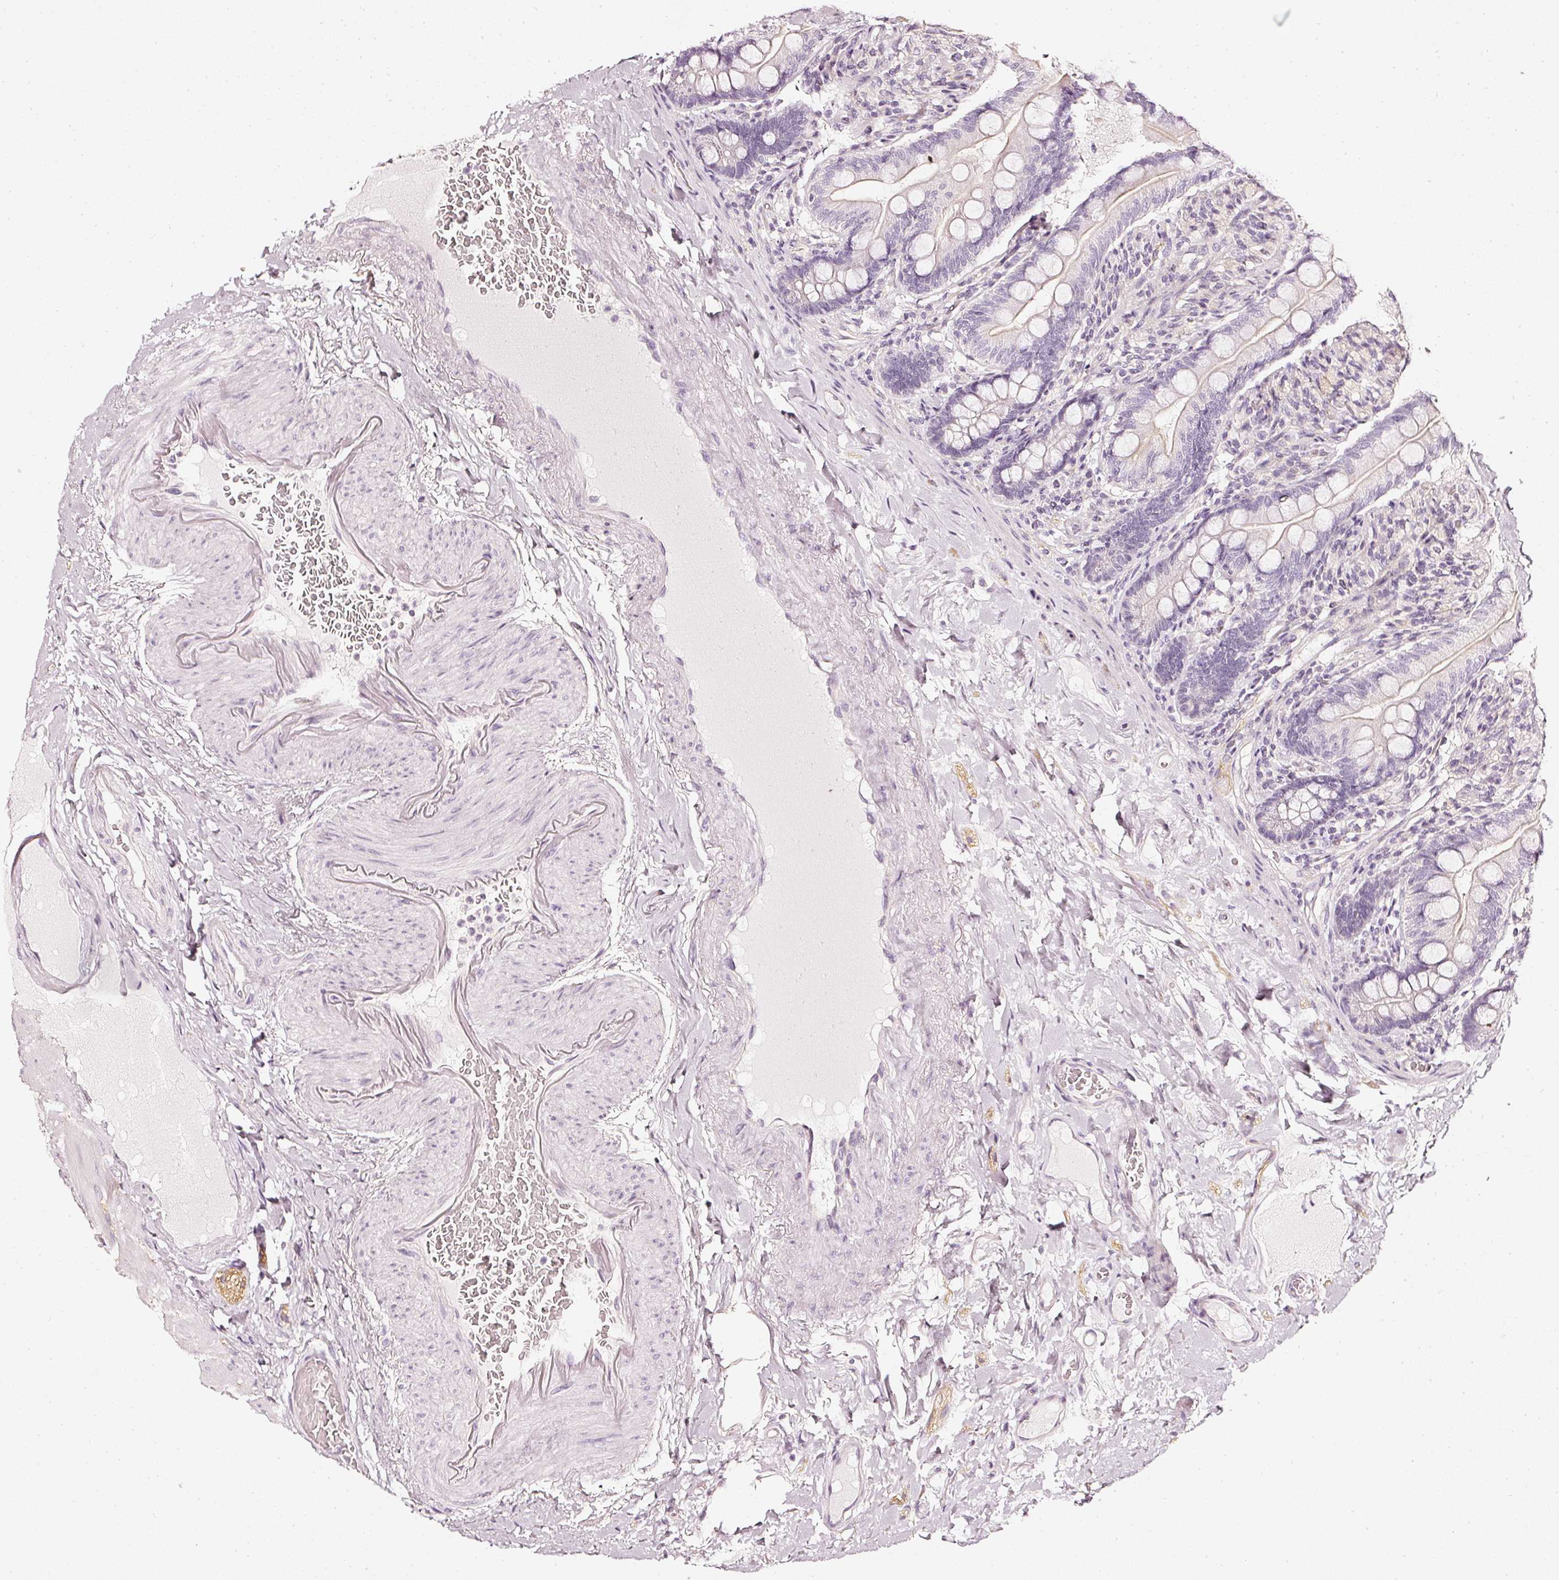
{"staining": {"intensity": "moderate", "quantity": "25%-75%", "location": "cytoplasmic/membranous"}, "tissue": "small intestine", "cell_type": "Glandular cells", "image_type": "normal", "snomed": [{"axis": "morphology", "description": "Normal tissue, NOS"}, {"axis": "topography", "description": "Small intestine"}], "caption": "Unremarkable small intestine was stained to show a protein in brown. There is medium levels of moderate cytoplasmic/membranous positivity in approximately 25%-75% of glandular cells. (Stains: DAB (3,3'-diaminobenzidine) in brown, nuclei in blue, Microscopy: brightfield microscopy at high magnification).", "gene": "CNP", "patient": {"sex": "female", "age": 64}}